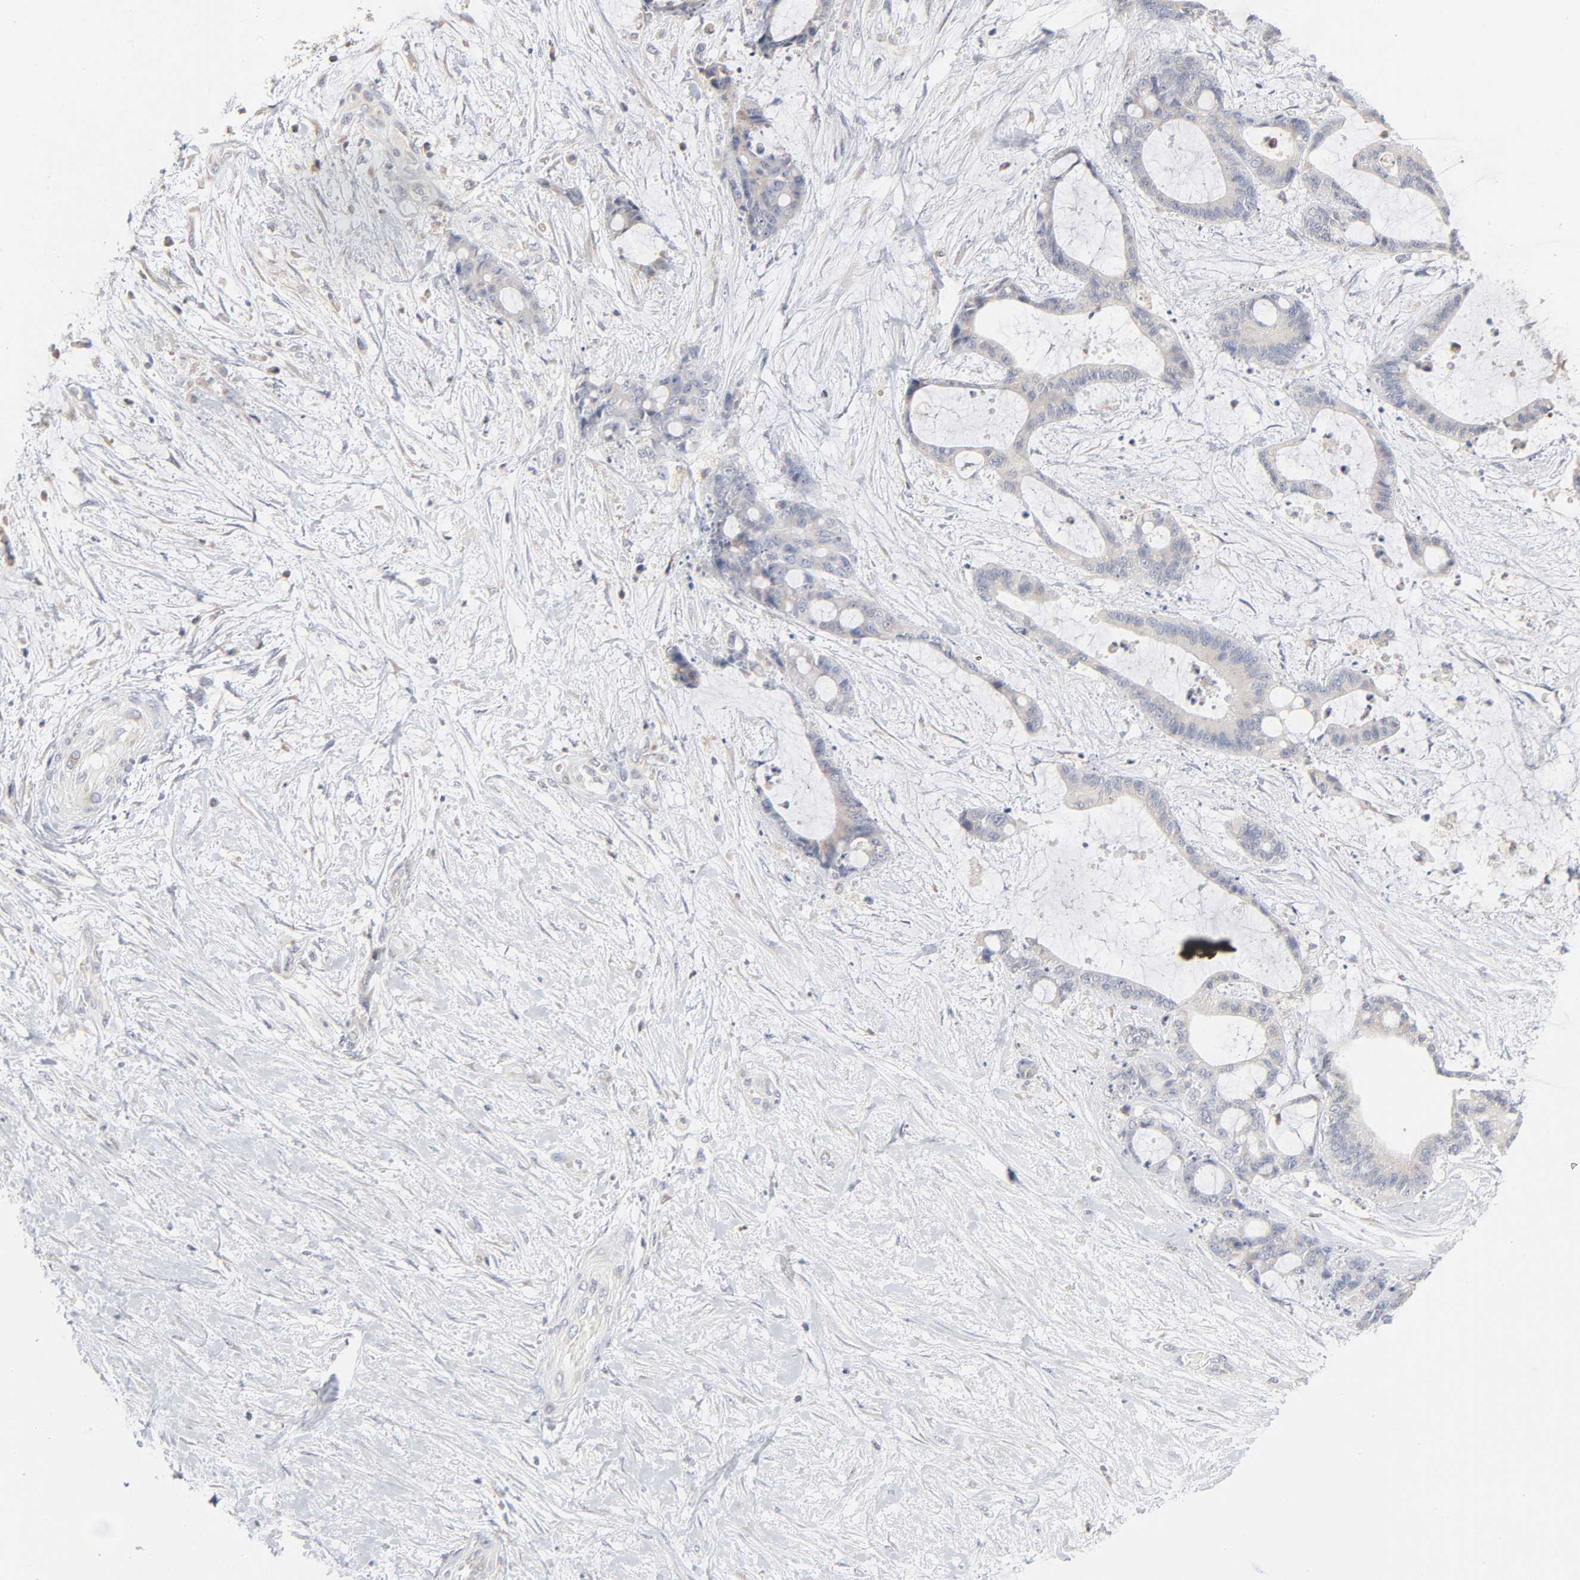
{"staining": {"intensity": "negative", "quantity": "none", "location": "none"}, "tissue": "liver cancer", "cell_type": "Tumor cells", "image_type": "cancer", "snomed": [{"axis": "morphology", "description": "Cholangiocarcinoma"}, {"axis": "topography", "description": "Liver"}], "caption": "Liver cholangiocarcinoma was stained to show a protein in brown. There is no significant staining in tumor cells.", "gene": "AK7", "patient": {"sex": "female", "age": 73}}